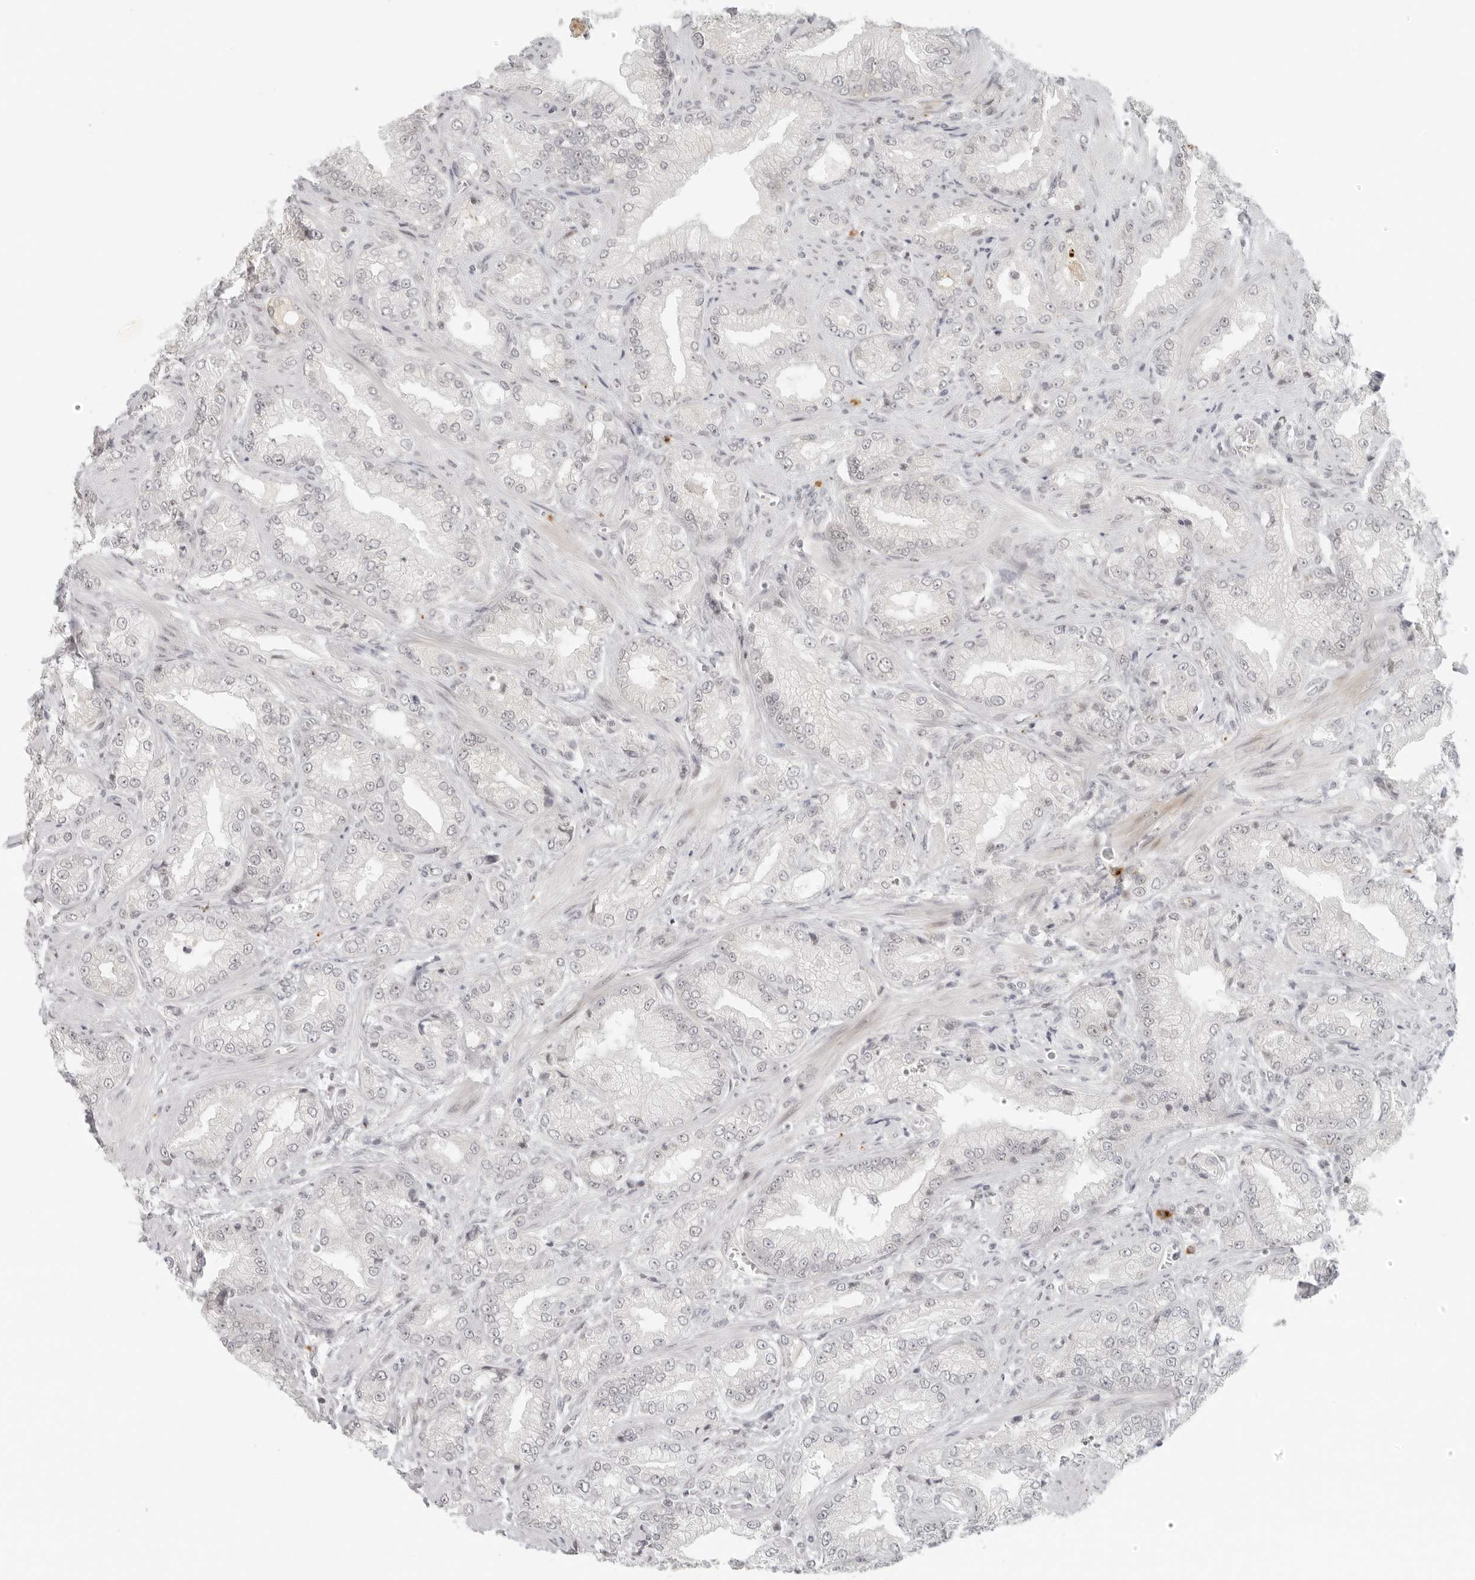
{"staining": {"intensity": "negative", "quantity": "none", "location": "none"}, "tissue": "prostate cancer", "cell_type": "Tumor cells", "image_type": "cancer", "snomed": [{"axis": "morphology", "description": "Adenocarcinoma, Low grade"}, {"axis": "topography", "description": "Prostate"}], "caption": "IHC photomicrograph of human low-grade adenocarcinoma (prostate) stained for a protein (brown), which shows no staining in tumor cells.", "gene": "ZNF678", "patient": {"sex": "male", "age": 62}}